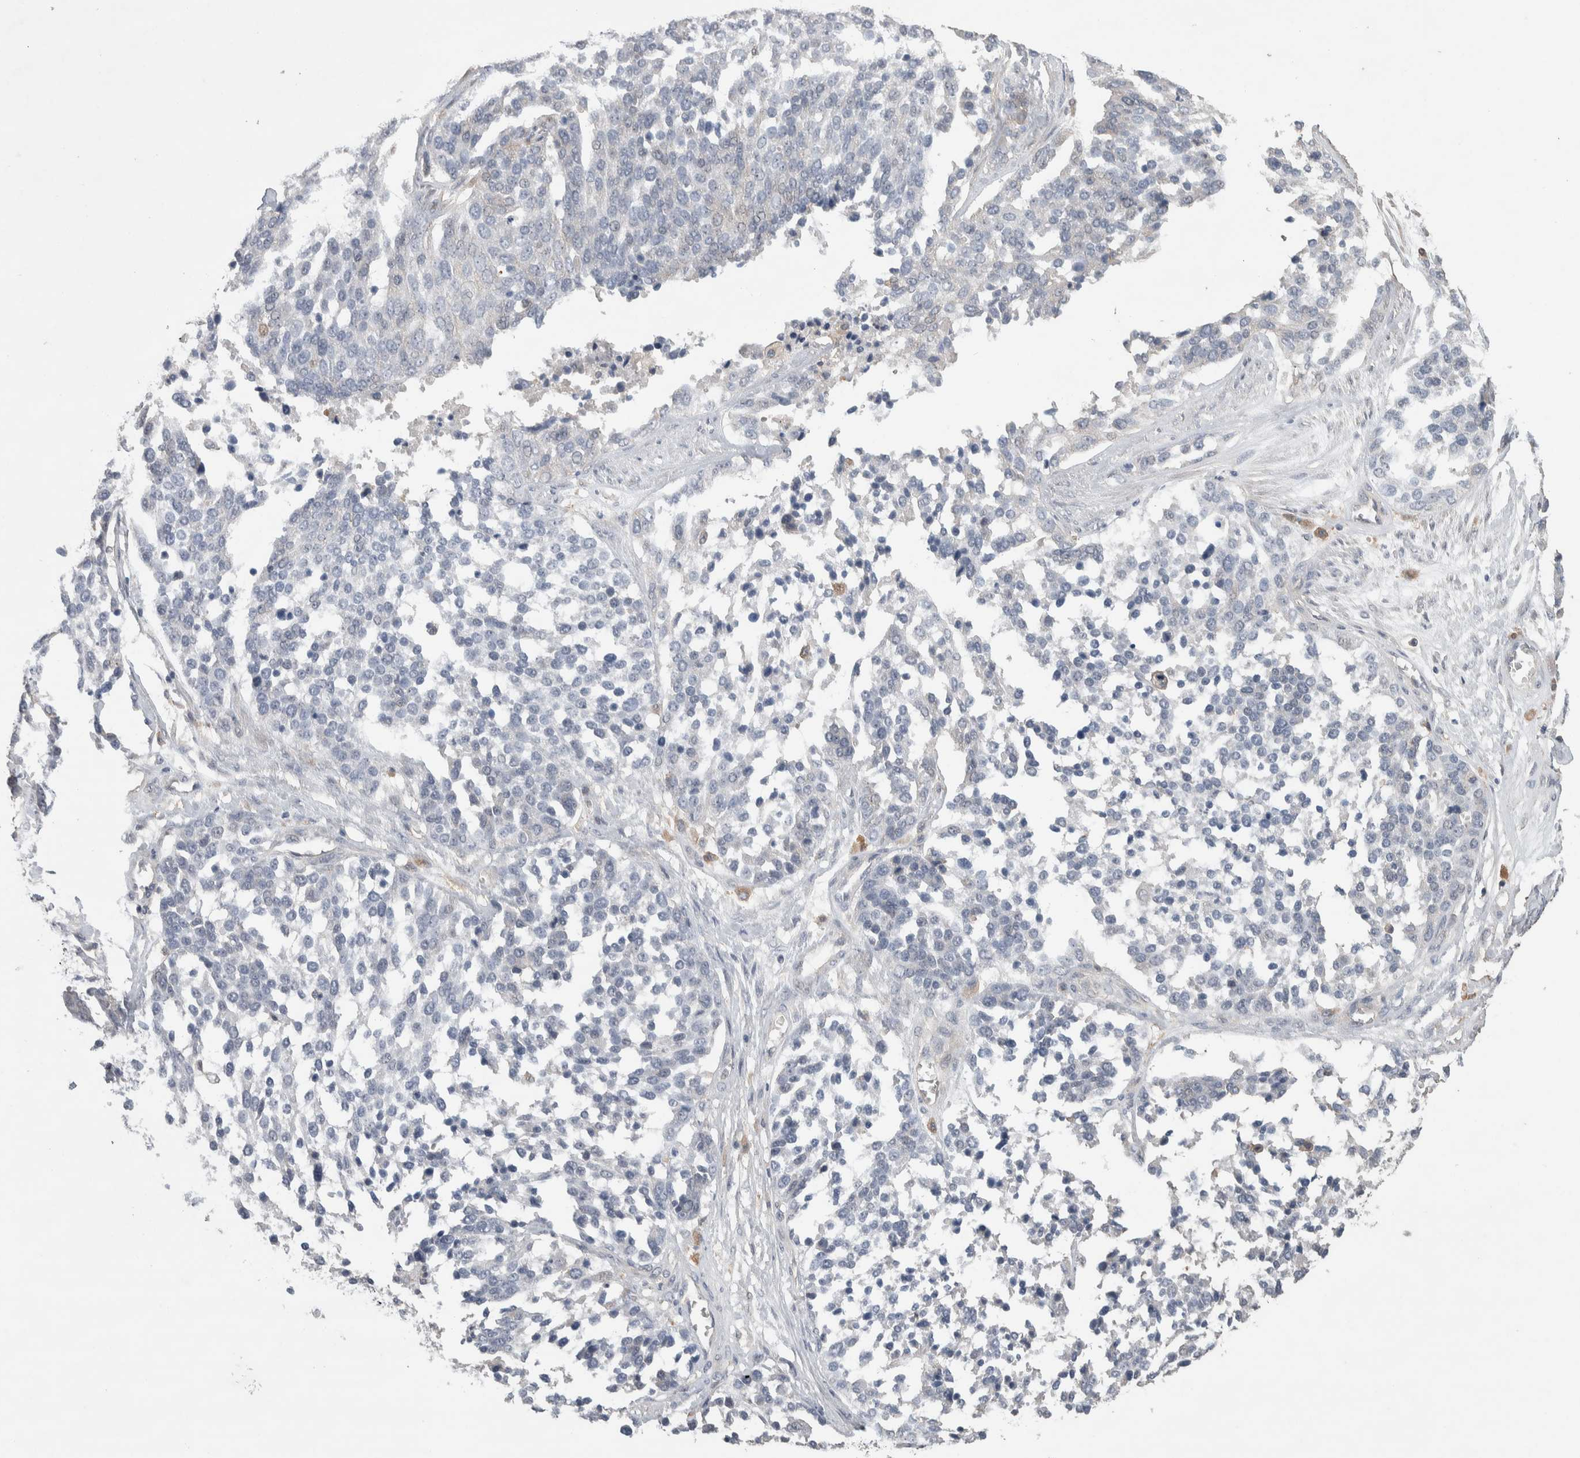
{"staining": {"intensity": "negative", "quantity": "none", "location": "none"}, "tissue": "ovarian cancer", "cell_type": "Tumor cells", "image_type": "cancer", "snomed": [{"axis": "morphology", "description": "Cystadenocarcinoma, serous, NOS"}, {"axis": "topography", "description": "Ovary"}], "caption": "This micrograph is of ovarian serous cystadenocarcinoma stained with IHC to label a protein in brown with the nuclei are counter-stained blue. There is no expression in tumor cells.", "gene": "GCNA", "patient": {"sex": "female", "age": 44}}